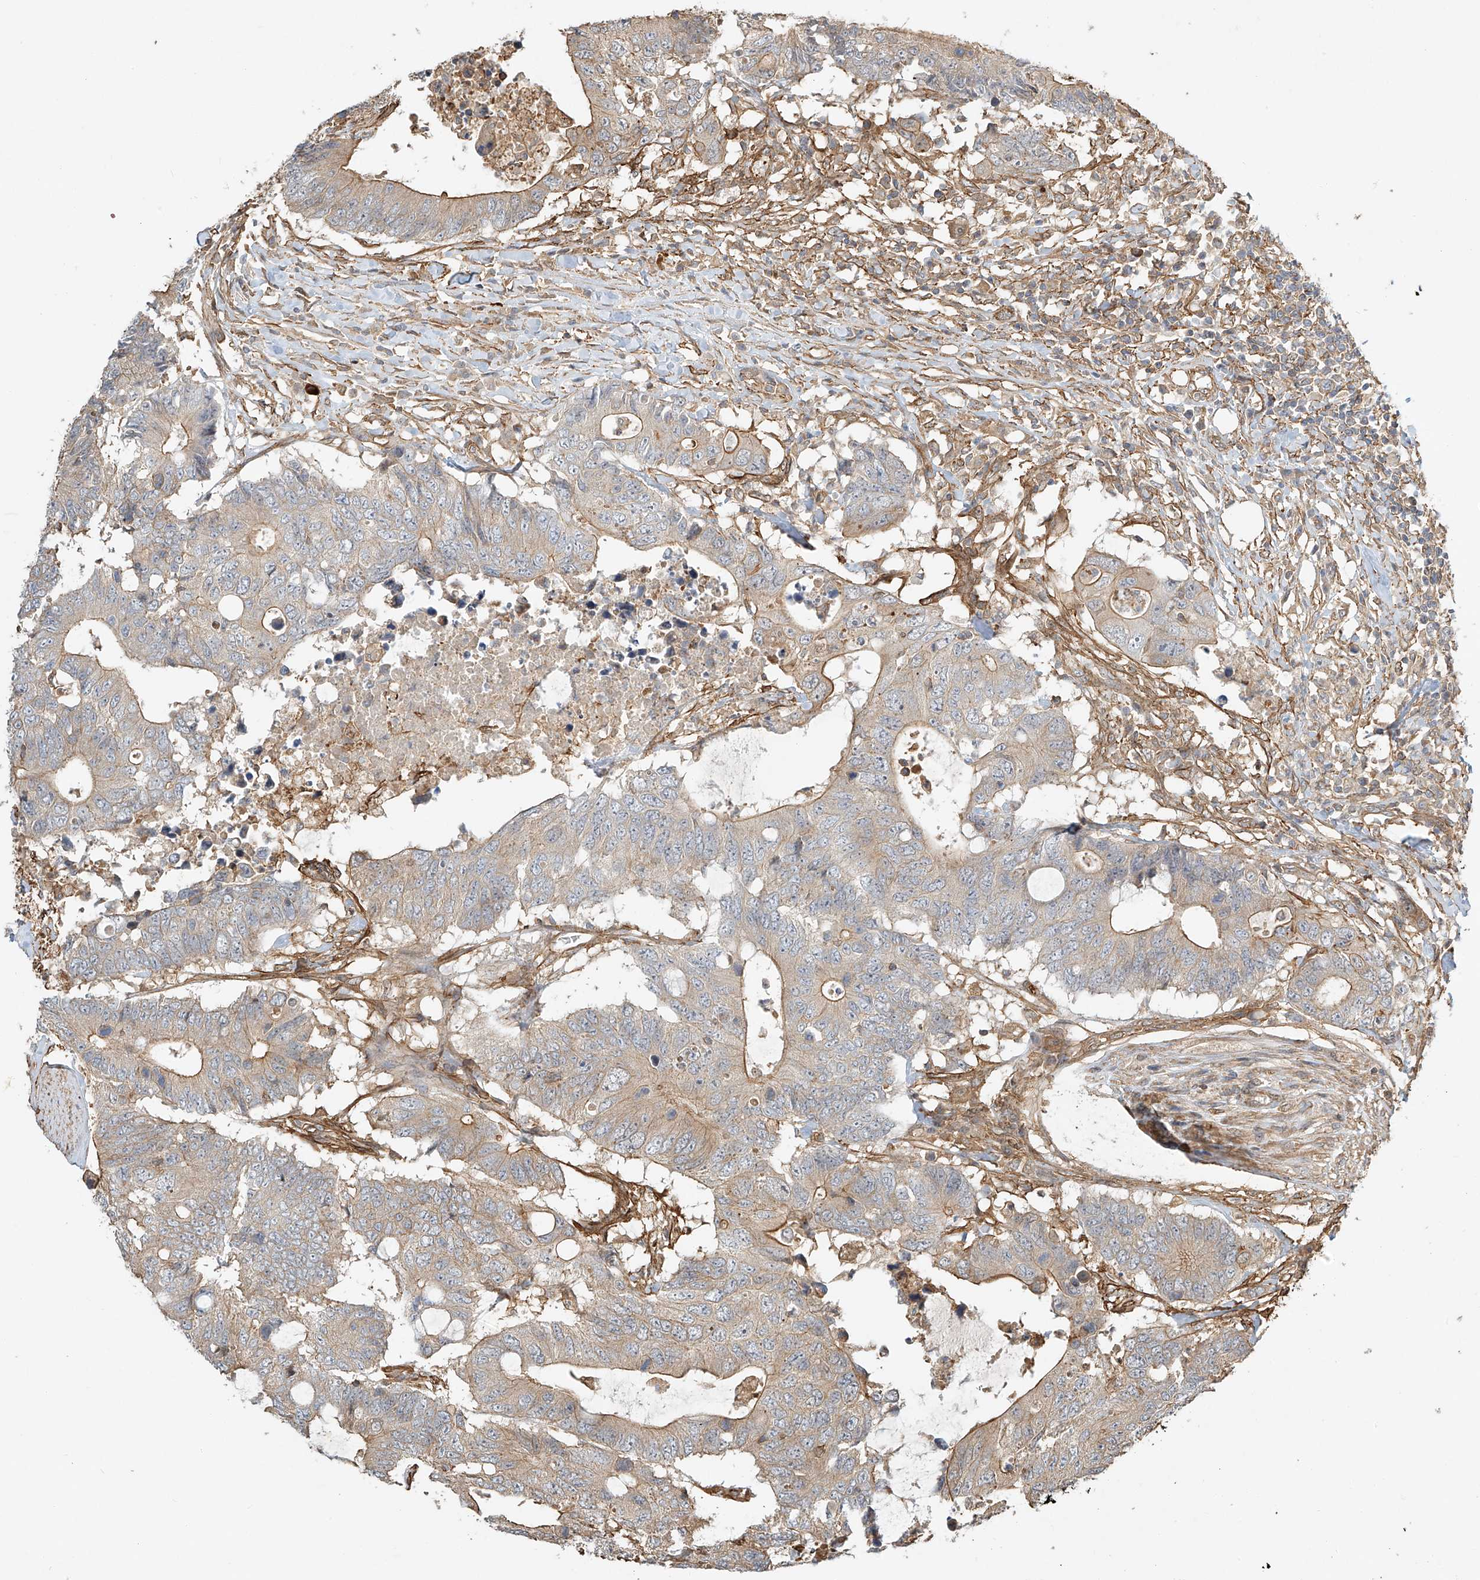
{"staining": {"intensity": "moderate", "quantity": "25%-75%", "location": "cytoplasmic/membranous"}, "tissue": "colorectal cancer", "cell_type": "Tumor cells", "image_type": "cancer", "snomed": [{"axis": "morphology", "description": "Adenocarcinoma, NOS"}, {"axis": "topography", "description": "Colon"}], "caption": "Immunohistochemical staining of human adenocarcinoma (colorectal) displays moderate cytoplasmic/membranous protein expression in approximately 25%-75% of tumor cells.", "gene": "CSMD3", "patient": {"sex": "male", "age": 71}}